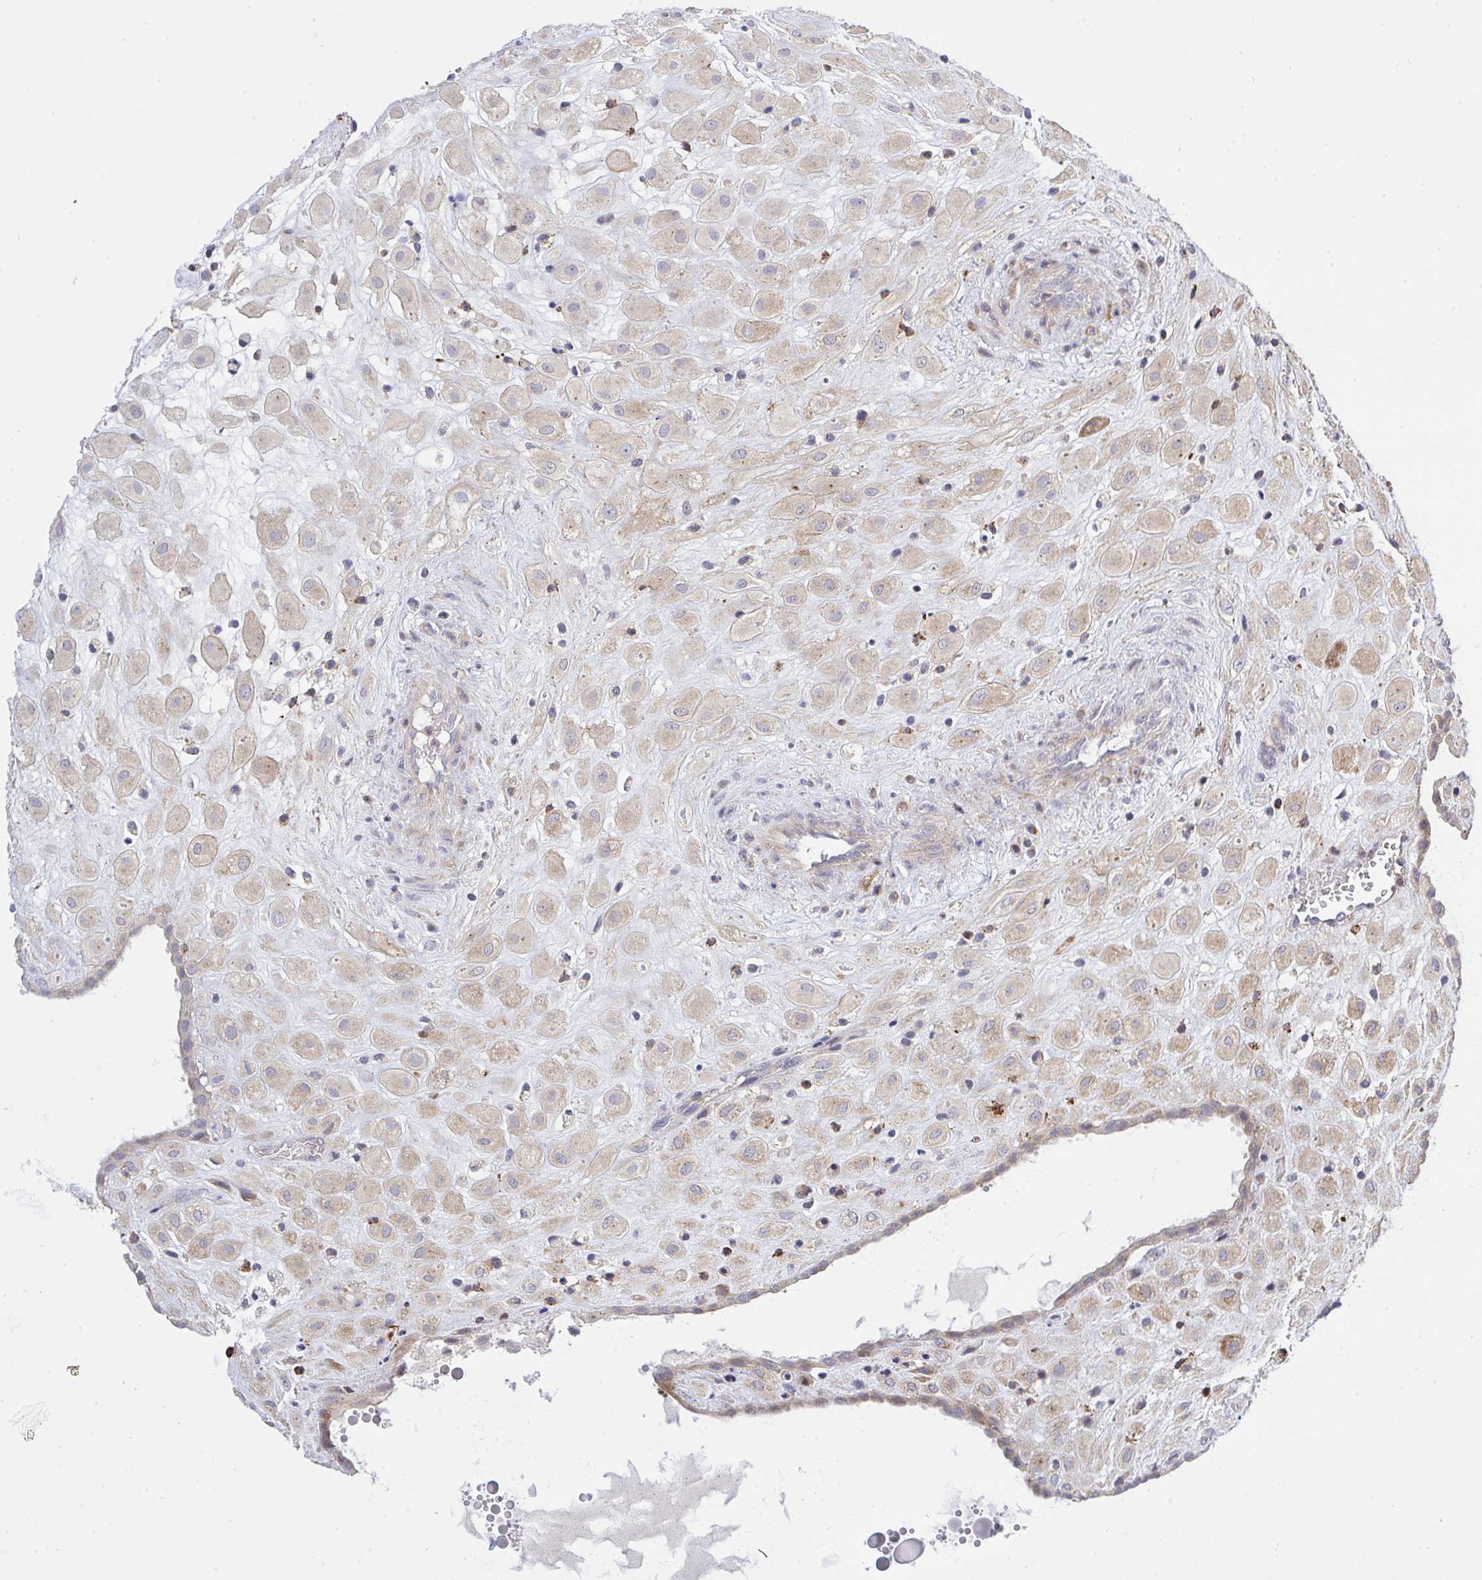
{"staining": {"intensity": "weak", "quantity": ">75%", "location": "cytoplasmic/membranous"}, "tissue": "placenta", "cell_type": "Decidual cells", "image_type": "normal", "snomed": [{"axis": "morphology", "description": "Normal tissue, NOS"}, {"axis": "topography", "description": "Placenta"}], "caption": "A brown stain shows weak cytoplasmic/membranous staining of a protein in decidual cells of benign placenta.", "gene": "FRMD3", "patient": {"sex": "female", "age": 24}}